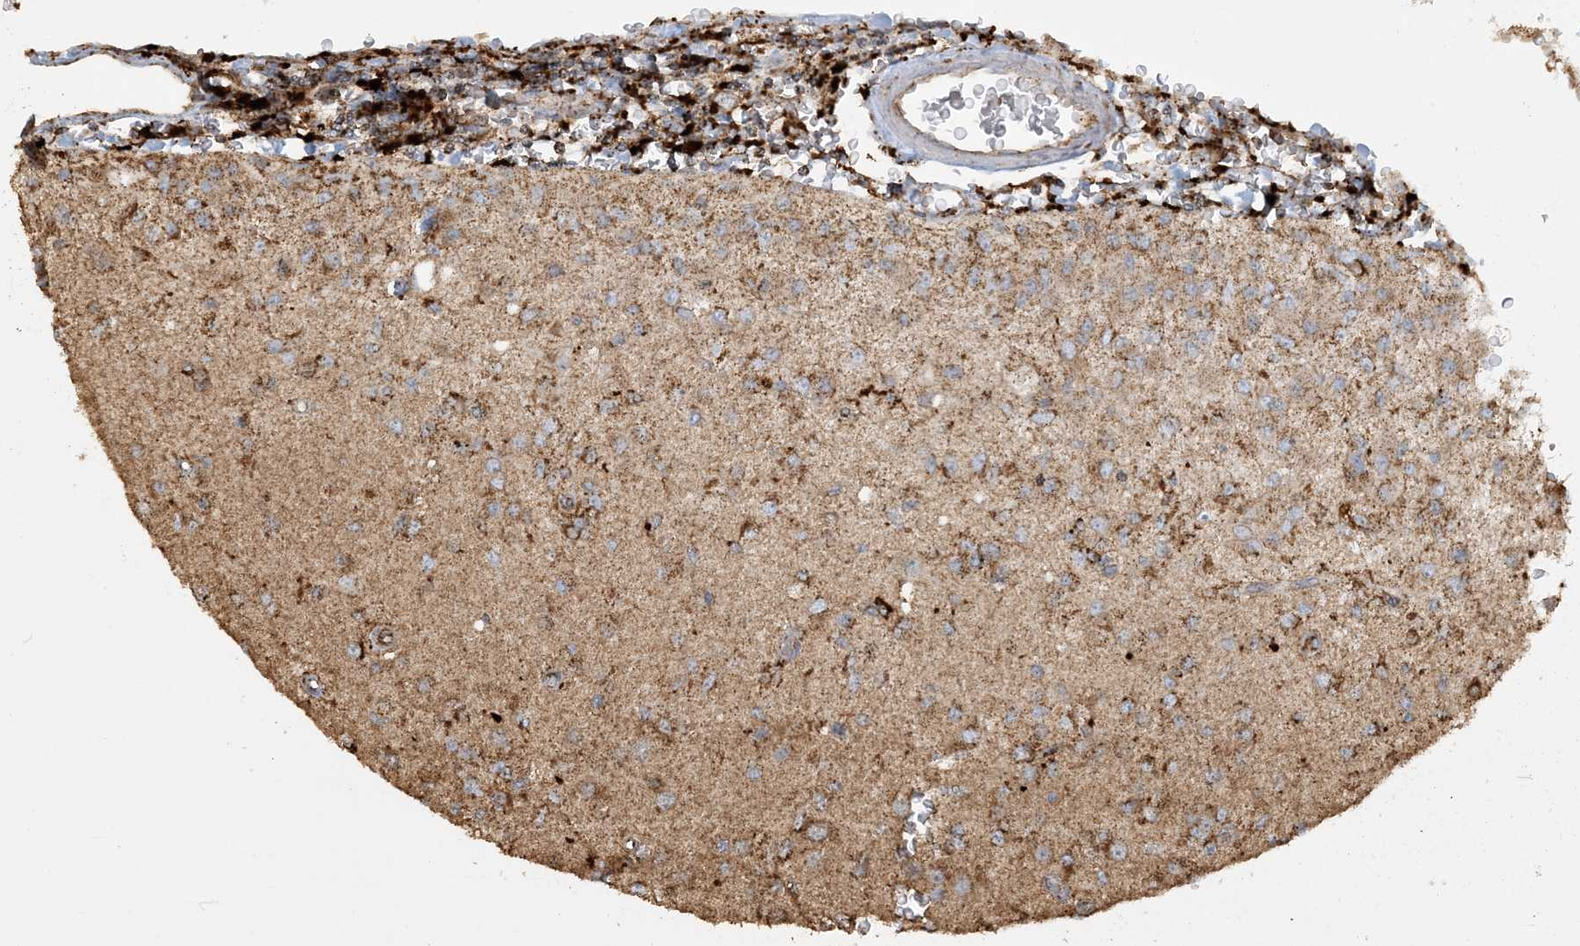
{"staining": {"intensity": "moderate", "quantity": ">75%", "location": "cytoplasmic/membranous"}, "tissue": "glioma", "cell_type": "Tumor cells", "image_type": "cancer", "snomed": [{"axis": "morphology", "description": "Normal tissue, NOS"}, {"axis": "morphology", "description": "Glioma, malignant, High grade"}, {"axis": "topography", "description": "Cerebral cortex"}], "caption": "Immunohistochemical staining of high-grade glioma (malignant) demonstrates moderate cytoplasmic/membranous protein staining in approximately >75% of tumor cells.", "gene": "AGA", "patient": {"sex": "male", "age": 77}}